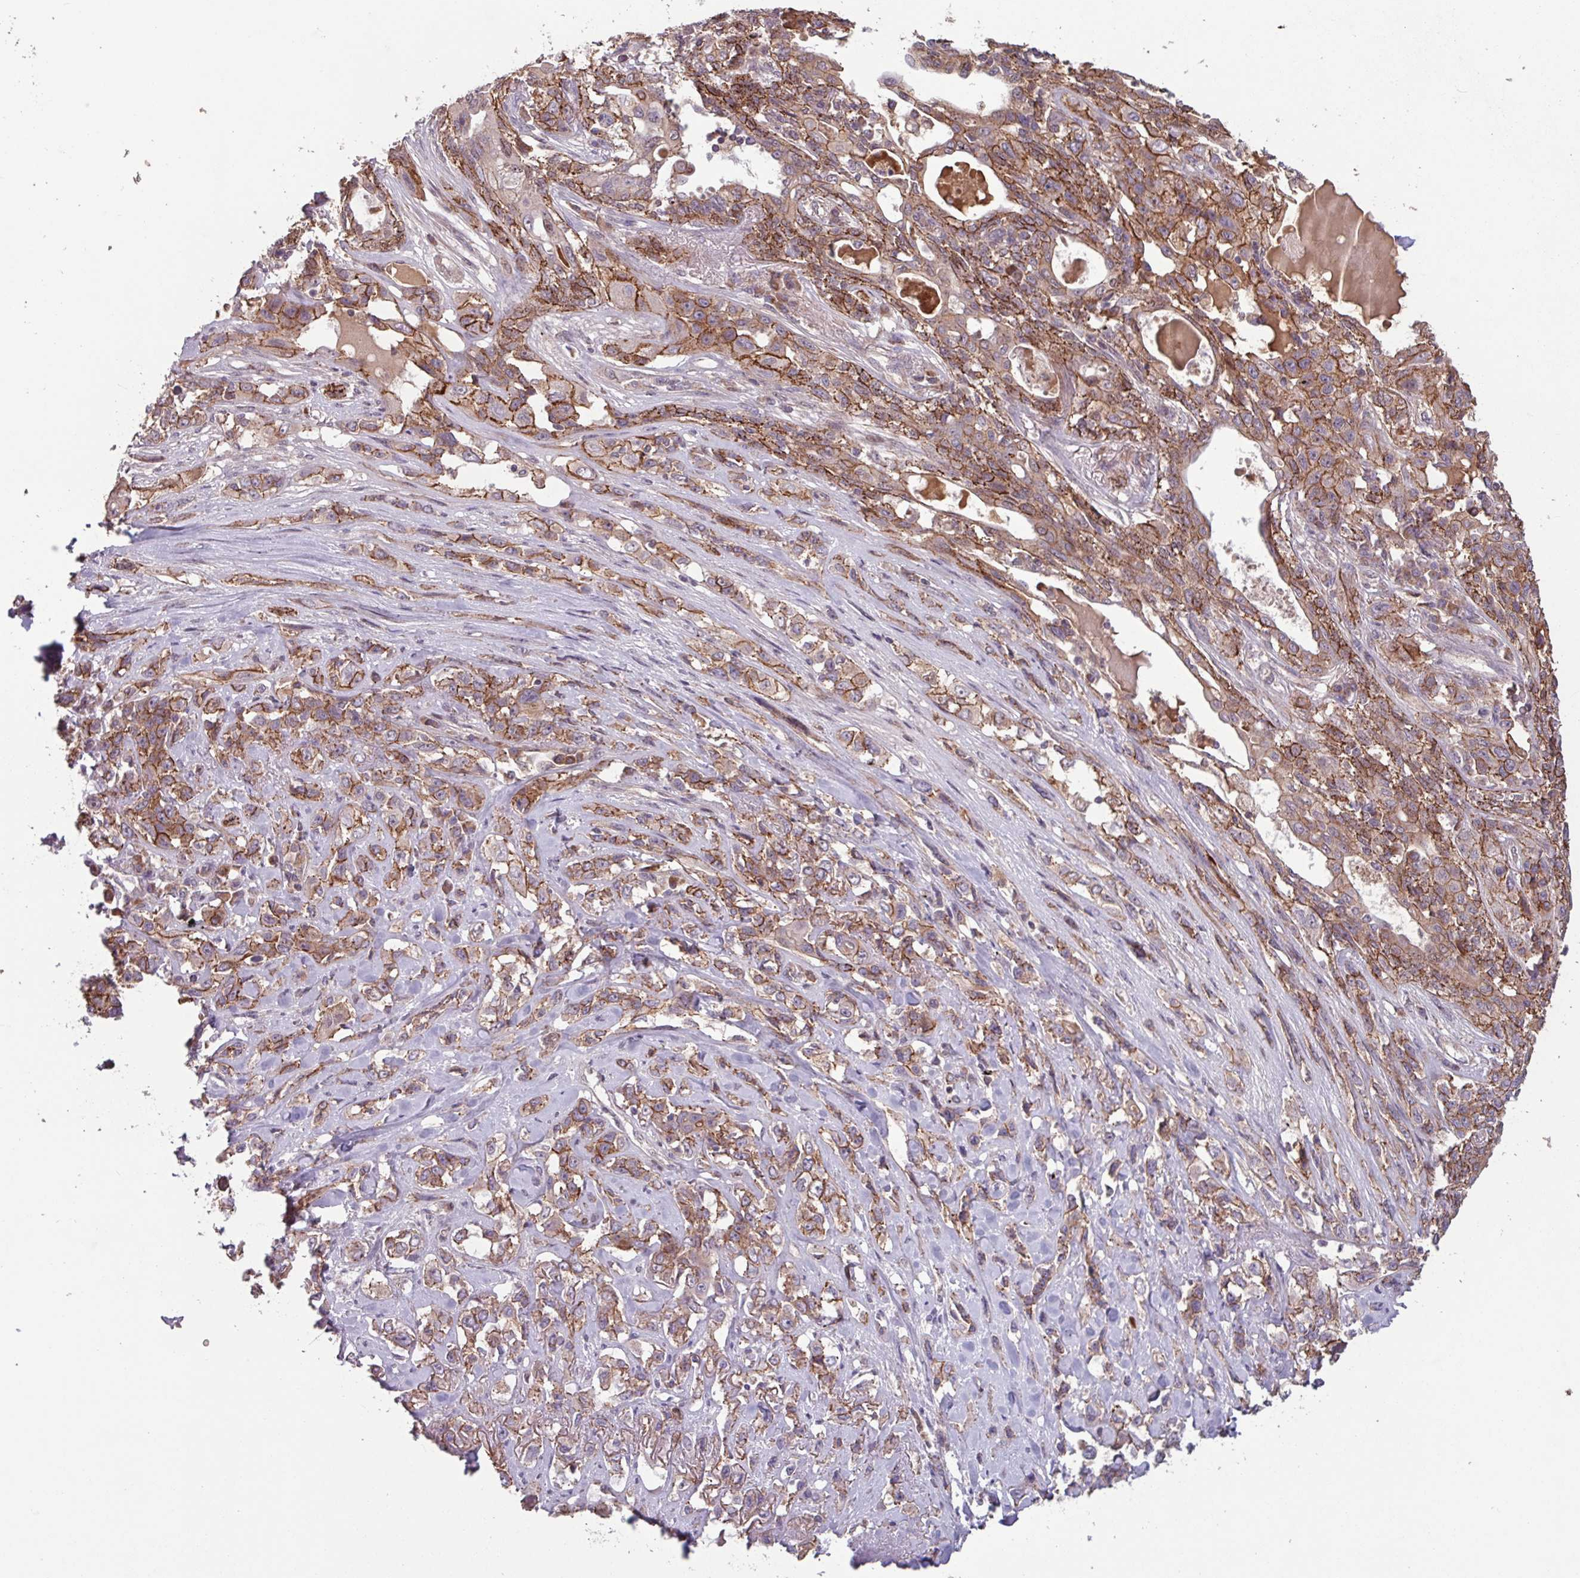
{"staining": {"intensity": "moderate", "quantity": ">75%", "location": "cytoplasmic/membranous"}, "tissue": "lung cancer", "cell_type": "Tumor cells", "image_type": "cancer", "snomed": [{"axis": "morphology", "description": "Squamous cell carcinoma, NOS"}, {"axis": "topography", "description": "Lung"}], "caption": "Protein expression analysis of lung squamous cell carcinoma exhibits moderate cytoplasmic/membranous positivity in about >75% of tumor cells. (Brightfield microscopy of DAB IHC at high magnification).", "gene": "TMEM88", "patient": {"sex": "female", "age": 70}}